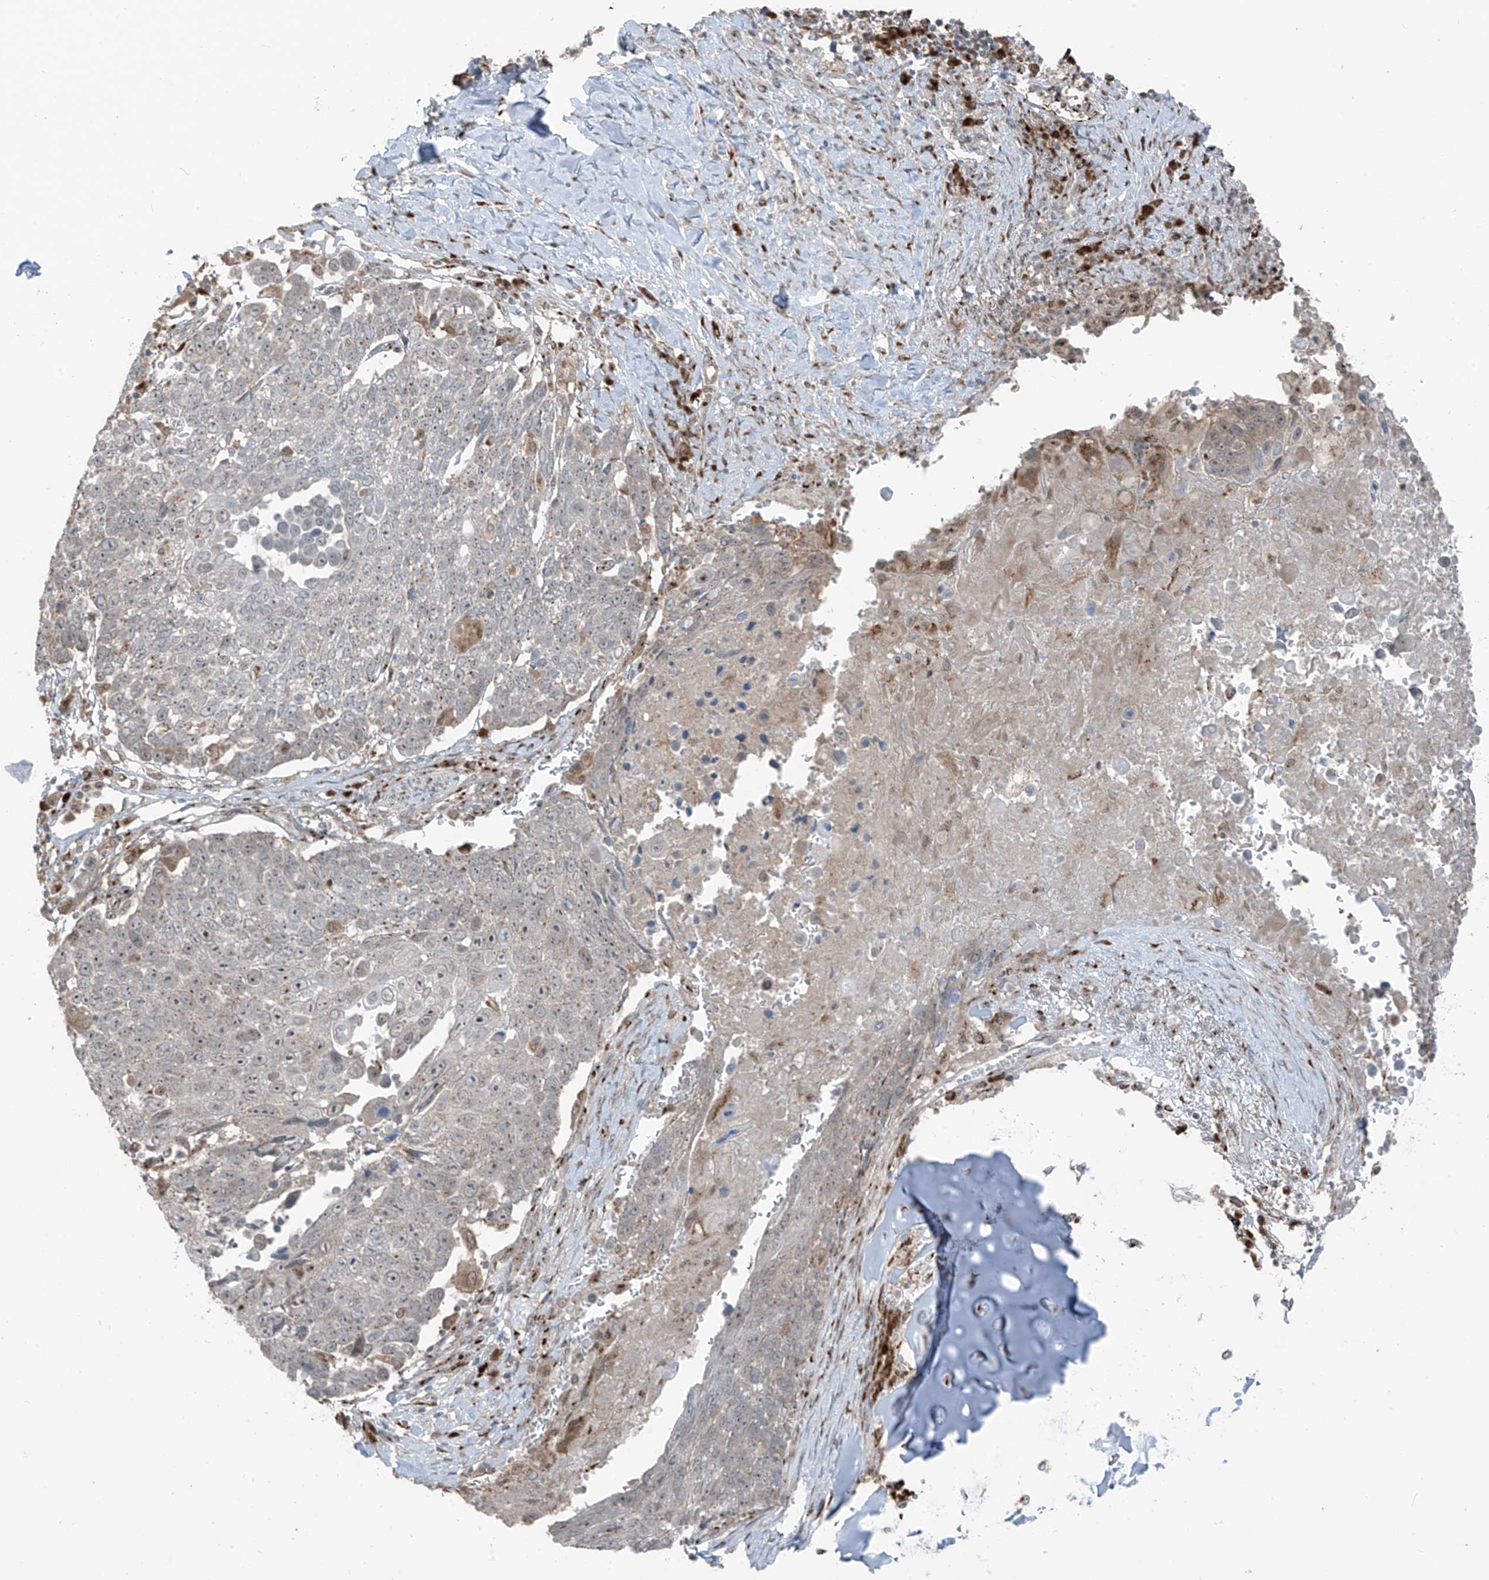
{"staining": {"intensity": "negative", "quantity": "none", "location": "none"}, "tissue": "lung cancer", "cell_type": "Tumor cells", "image_type": "cancer", "snomed": [{"axis": "morphology", "description": "Squamous cell carcinoma, NOS"}, {"axis": "topography", "description": "Lung"}], "caption": "The IHC micrograph has no significant expression in tumor cells of lung cancer tissue. (Stains: DAB (3,3'-diaminobenzidine) immunohistochemistry with hematoxylin counter stain, Microscopy: brightfield microscopy at high magnification).", "gene": "ERLEC1", "patient": {"sex": "male", "age": 66}}